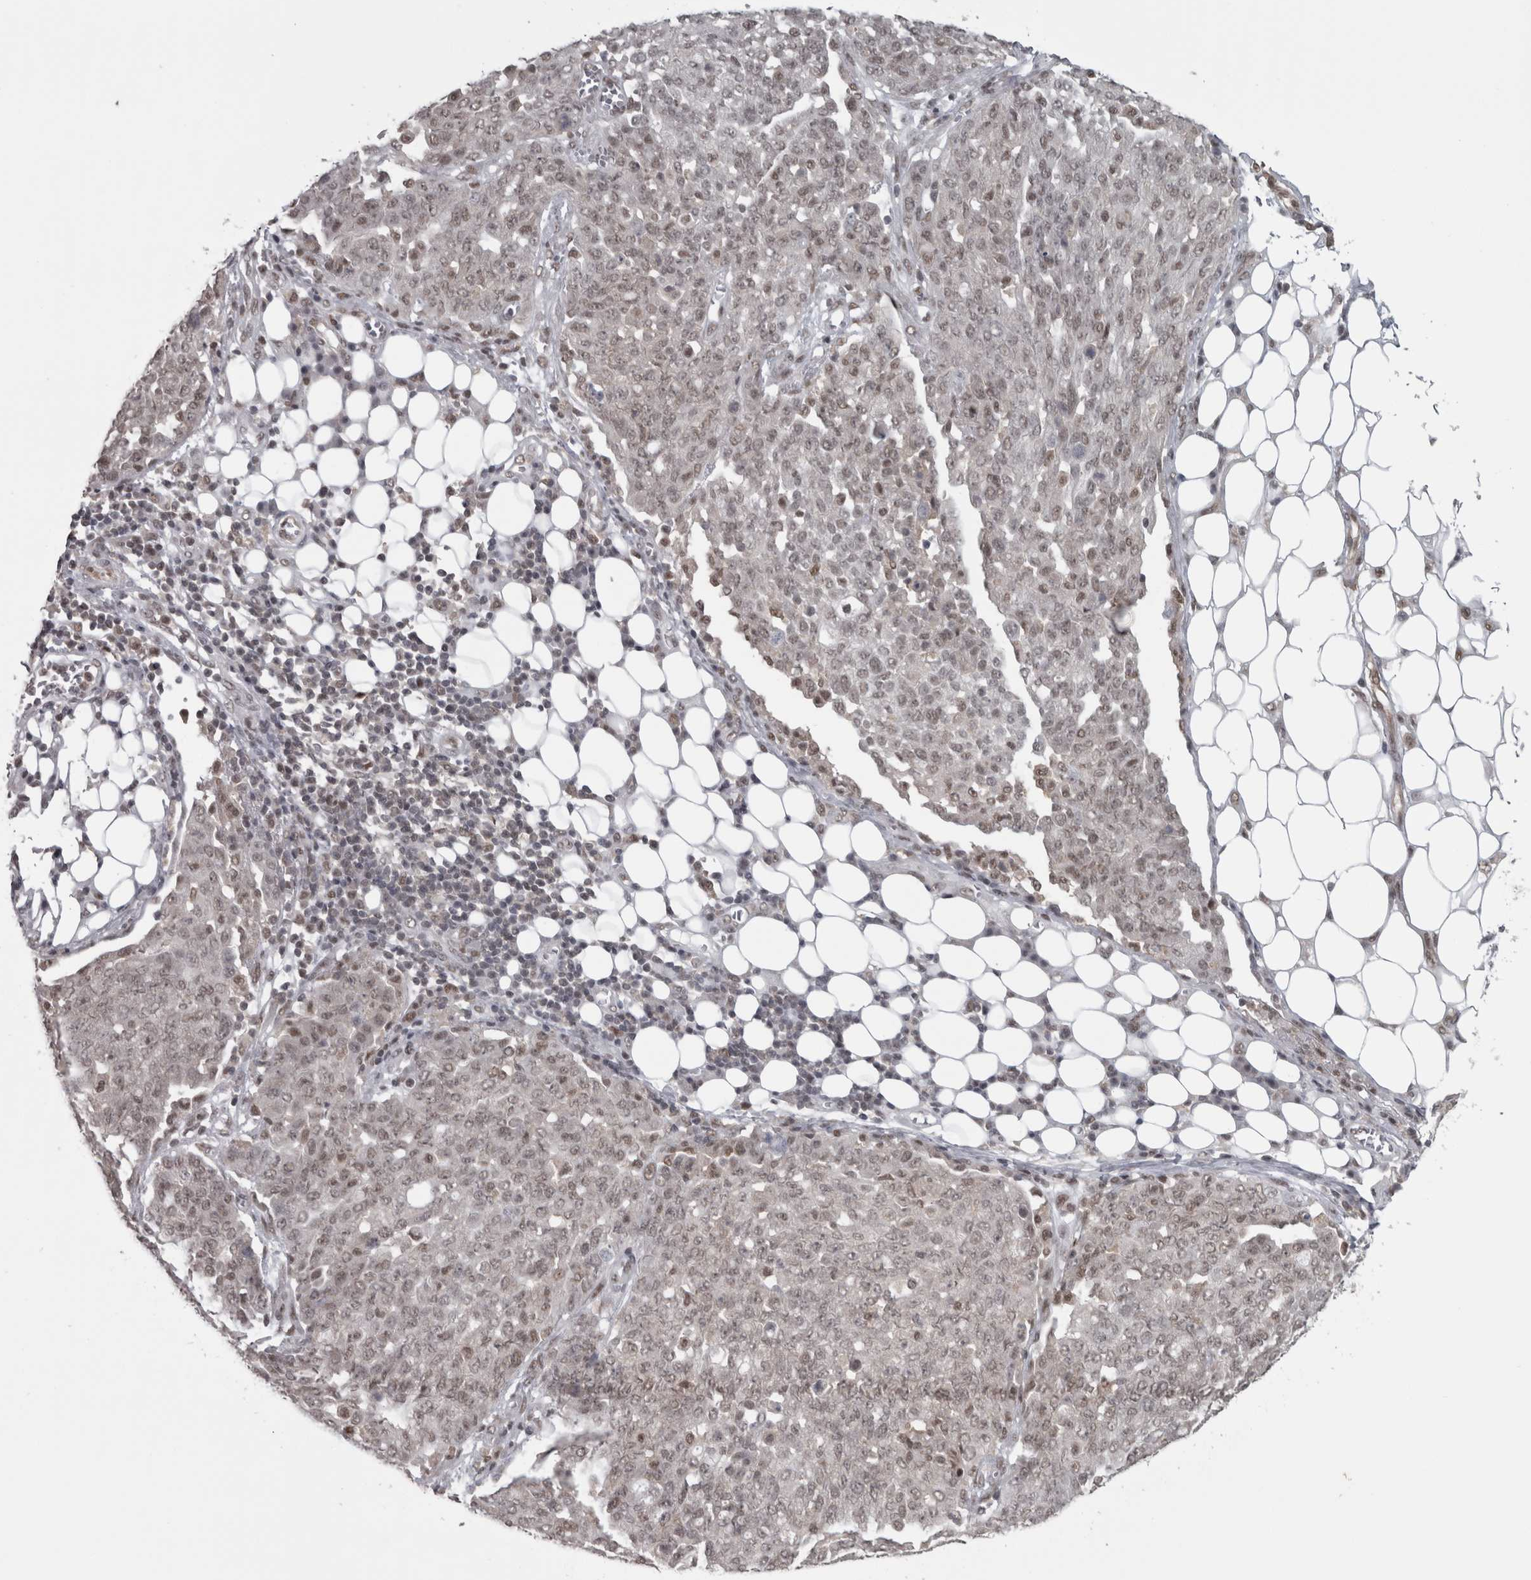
{"staining": {"intensity": "weak", "quantity": ">75%", "location": "nuclear"}, "tissue": "ovarian cancer", "cell_type": "Tumor cells", "image_type": "cancer", "snomed": [{"axis": "morphology", "description": "Cystadenocarcinoma, serous, NOS"}, {"axis": "topography", "description": "Soft tissue"}, {"axis": "topography", "description": "Ovary"}], "caption": "Ovarian serous cystadenocarcinoma was stained to show a protein in brown. There is low levels of weak nuclear staining in approximately >75% of tumor cells.", "gene": "MICU3", "patient": {"sex": "female", "age": 57}}